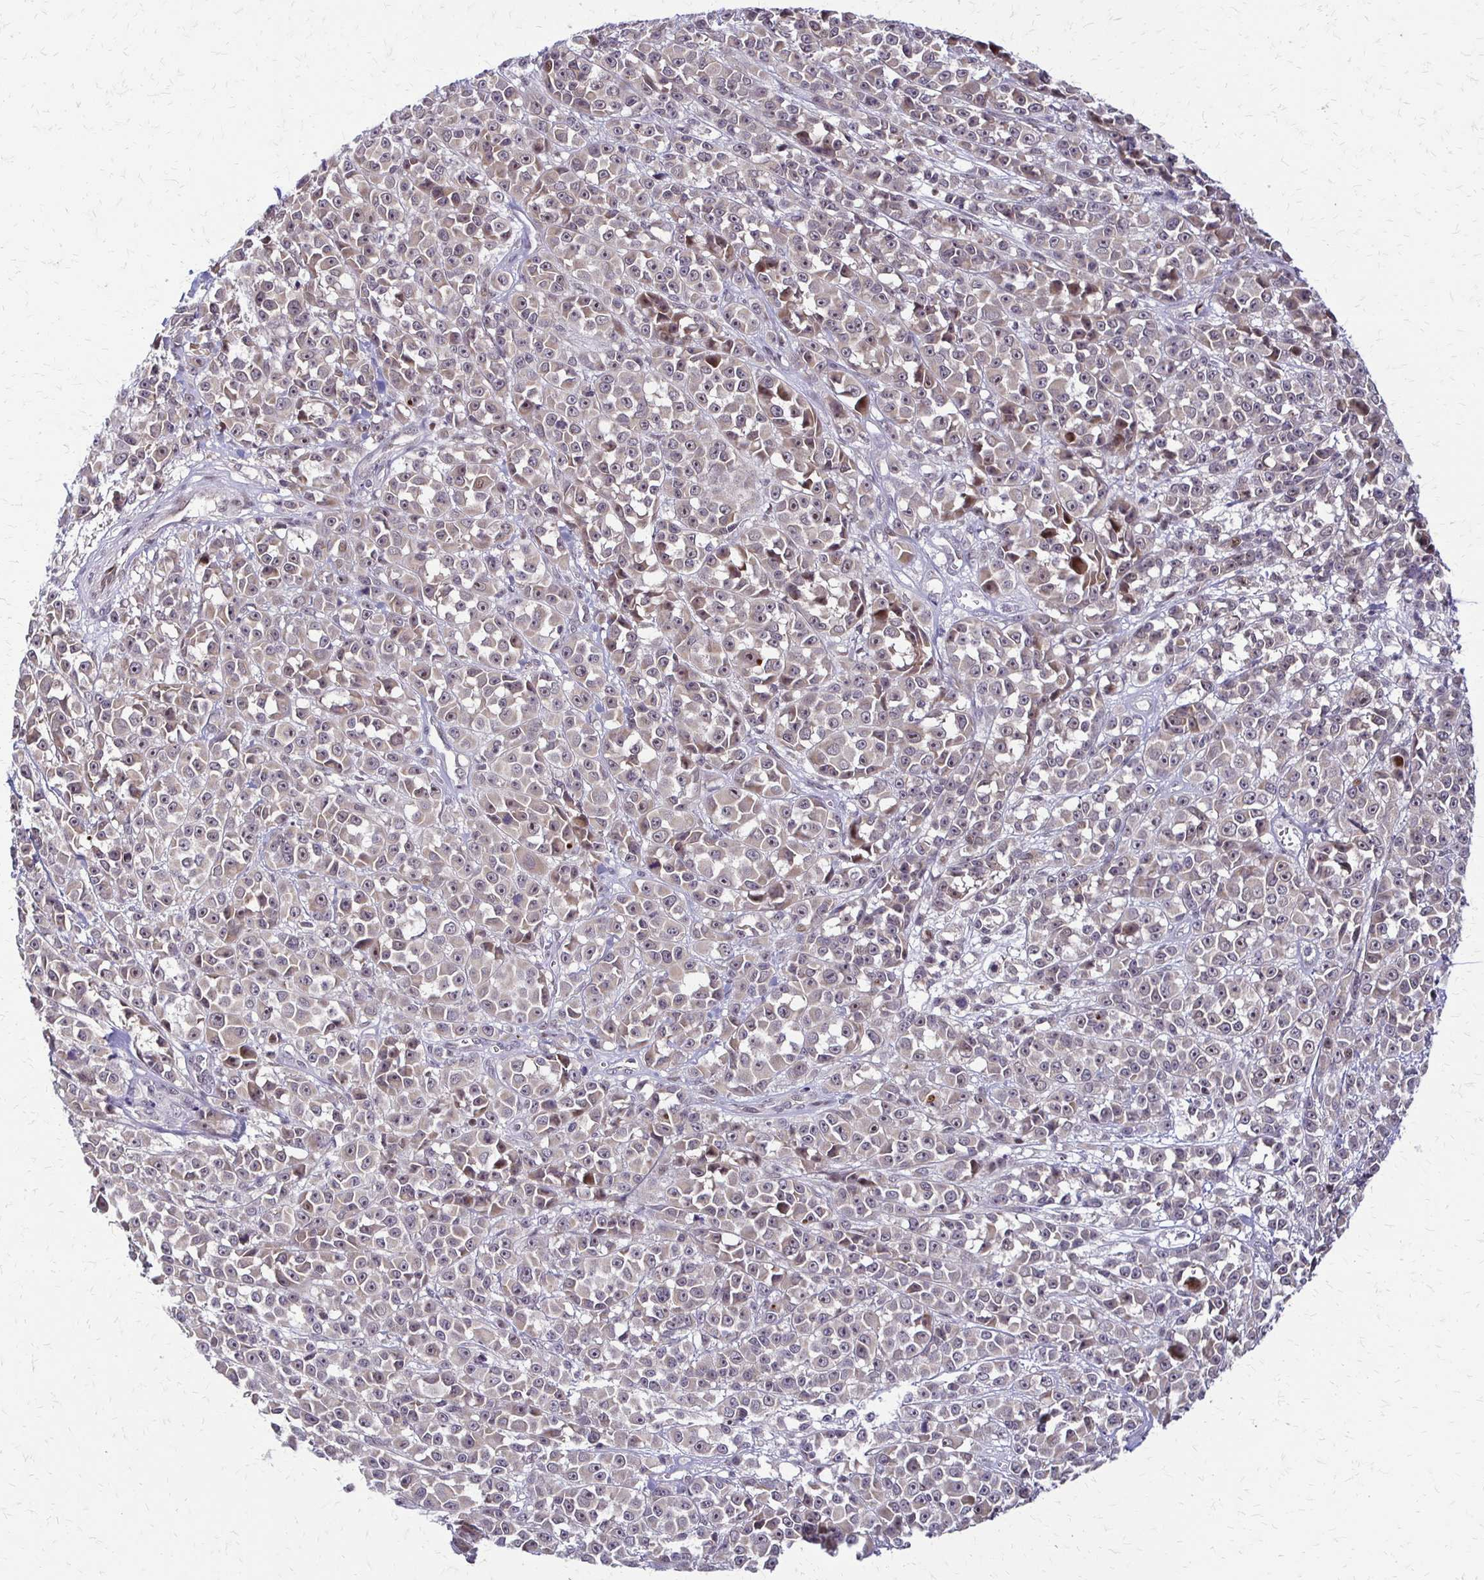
{"staining": {"intensity": "weak", "quantity": ">75%", "location": "cytoplasmic/membranous,nuclear"}, "tissue": "melanoma", "cell_type": "Tumor cells", "image_type": "cancer", "snomed": [{"axis": "morphology", "description": "Malignant melanoma, NOS"}, {"axis": "topography", "description": "Skin"}, {"axis": "topography", "description": "Skin of back"}], "caption": "Weak cytoplasmic/membranous and nuclear staining for a protein is identified in approximately >75% of tumor cells of malignant melanoma using IHC.", "gene": "TRIR", "patient": {"sex": "male", "age": 91}}